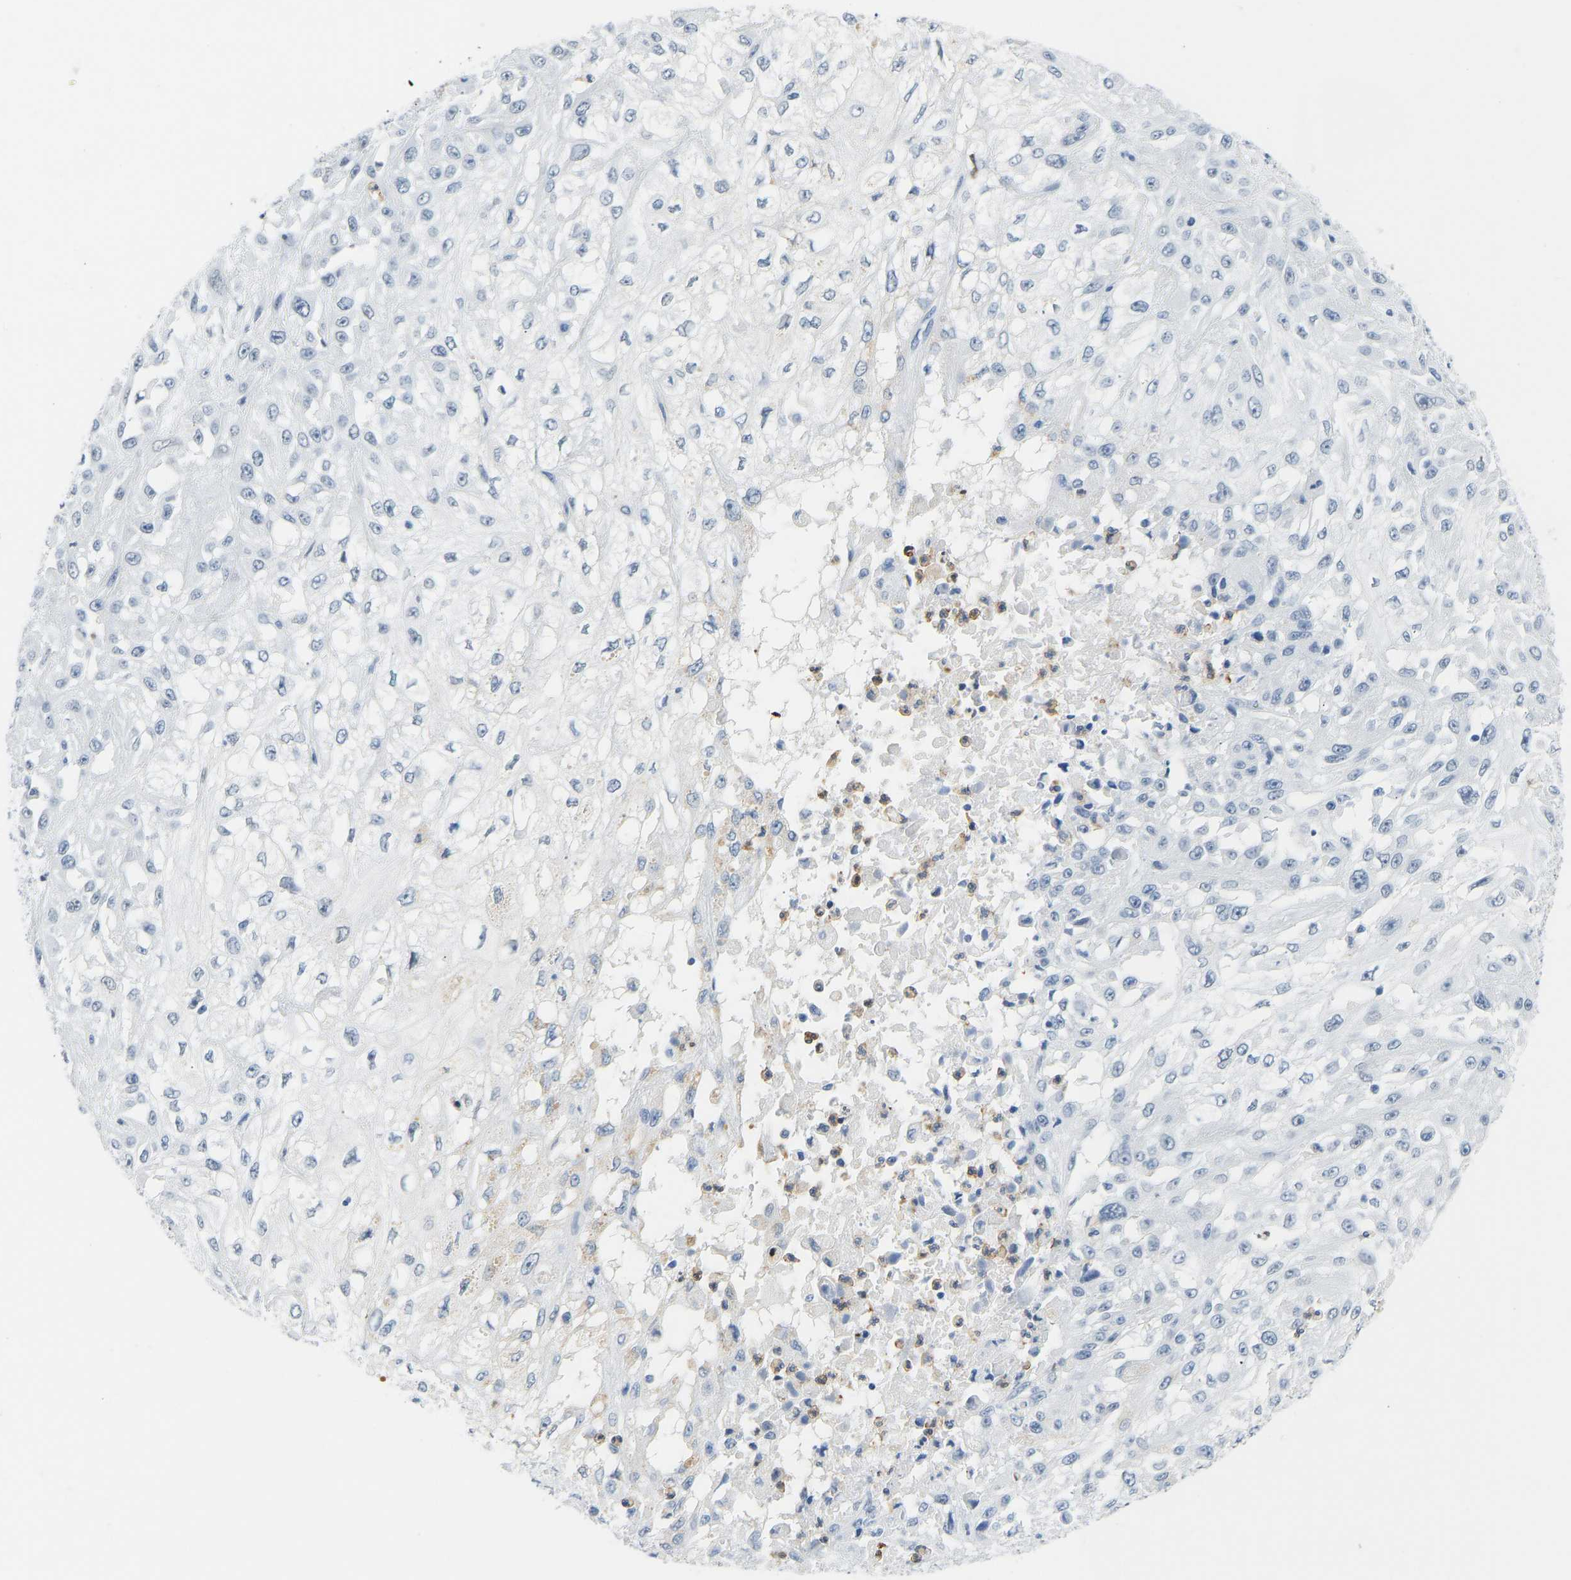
{"staining": {"intensity": "negative", "quantity": "none", "location": "none"}, "tissue": "skin cancer", "cell_type": "Tumor cells", "image_type": "cancer", "snomed": [{"axis": "morphology", "description": "Squamous cell carcinoma, NOS"}, {"axis": "morphology", "description": "Squamous cell carcinoma, metastatic, NOS"}, {"axis": "topography", "description": "Skin"}, {"axis": "topography", "description": "Lymph node"}], "caption": "Metastatic squamous cell carcinoma (skin) stained for a protein using immunohistochemistry (IHC) shows no staining tumor cells.", "gene": "TXNDC2", "patient": {"sex": "male", "age": 75}}